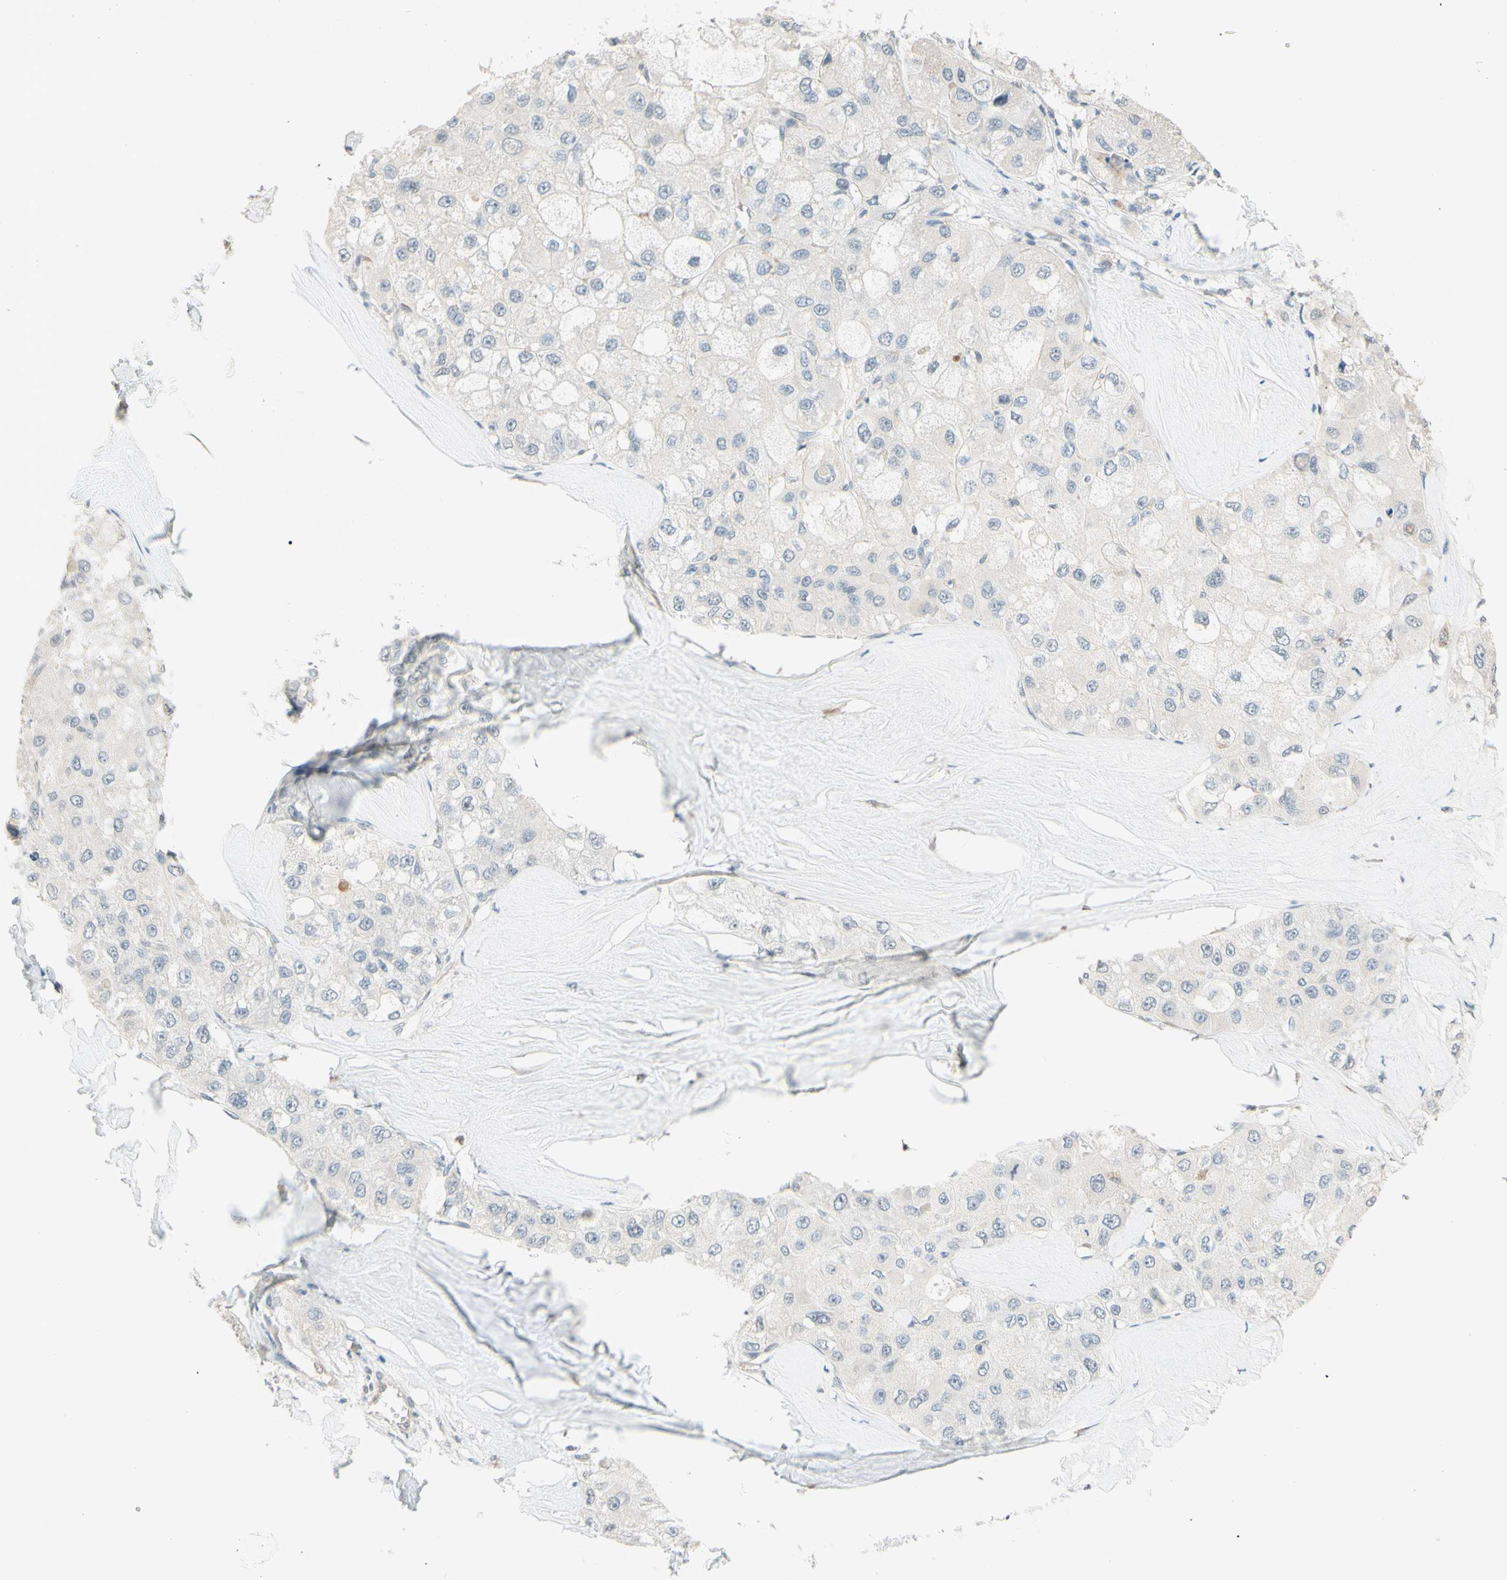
{"staining": {"intensity": "weak", "quantity": "<25%", "location": "cytoplasmic/membranous"}, "tissue": "liver cancer", "cell_type": "Tumor cells", "image_type": "cancer", "snomed": [{"axis": "morphology", "description": "Carcinoma, Hepatocellular, NOS"}, {"axis": "topography", "description": "Liver"}], "caption": "The micrograph shows no staining of tumor cells in liver cancer.", "gene": "MAG", "patient": {"sex": "male", "age": 80}}